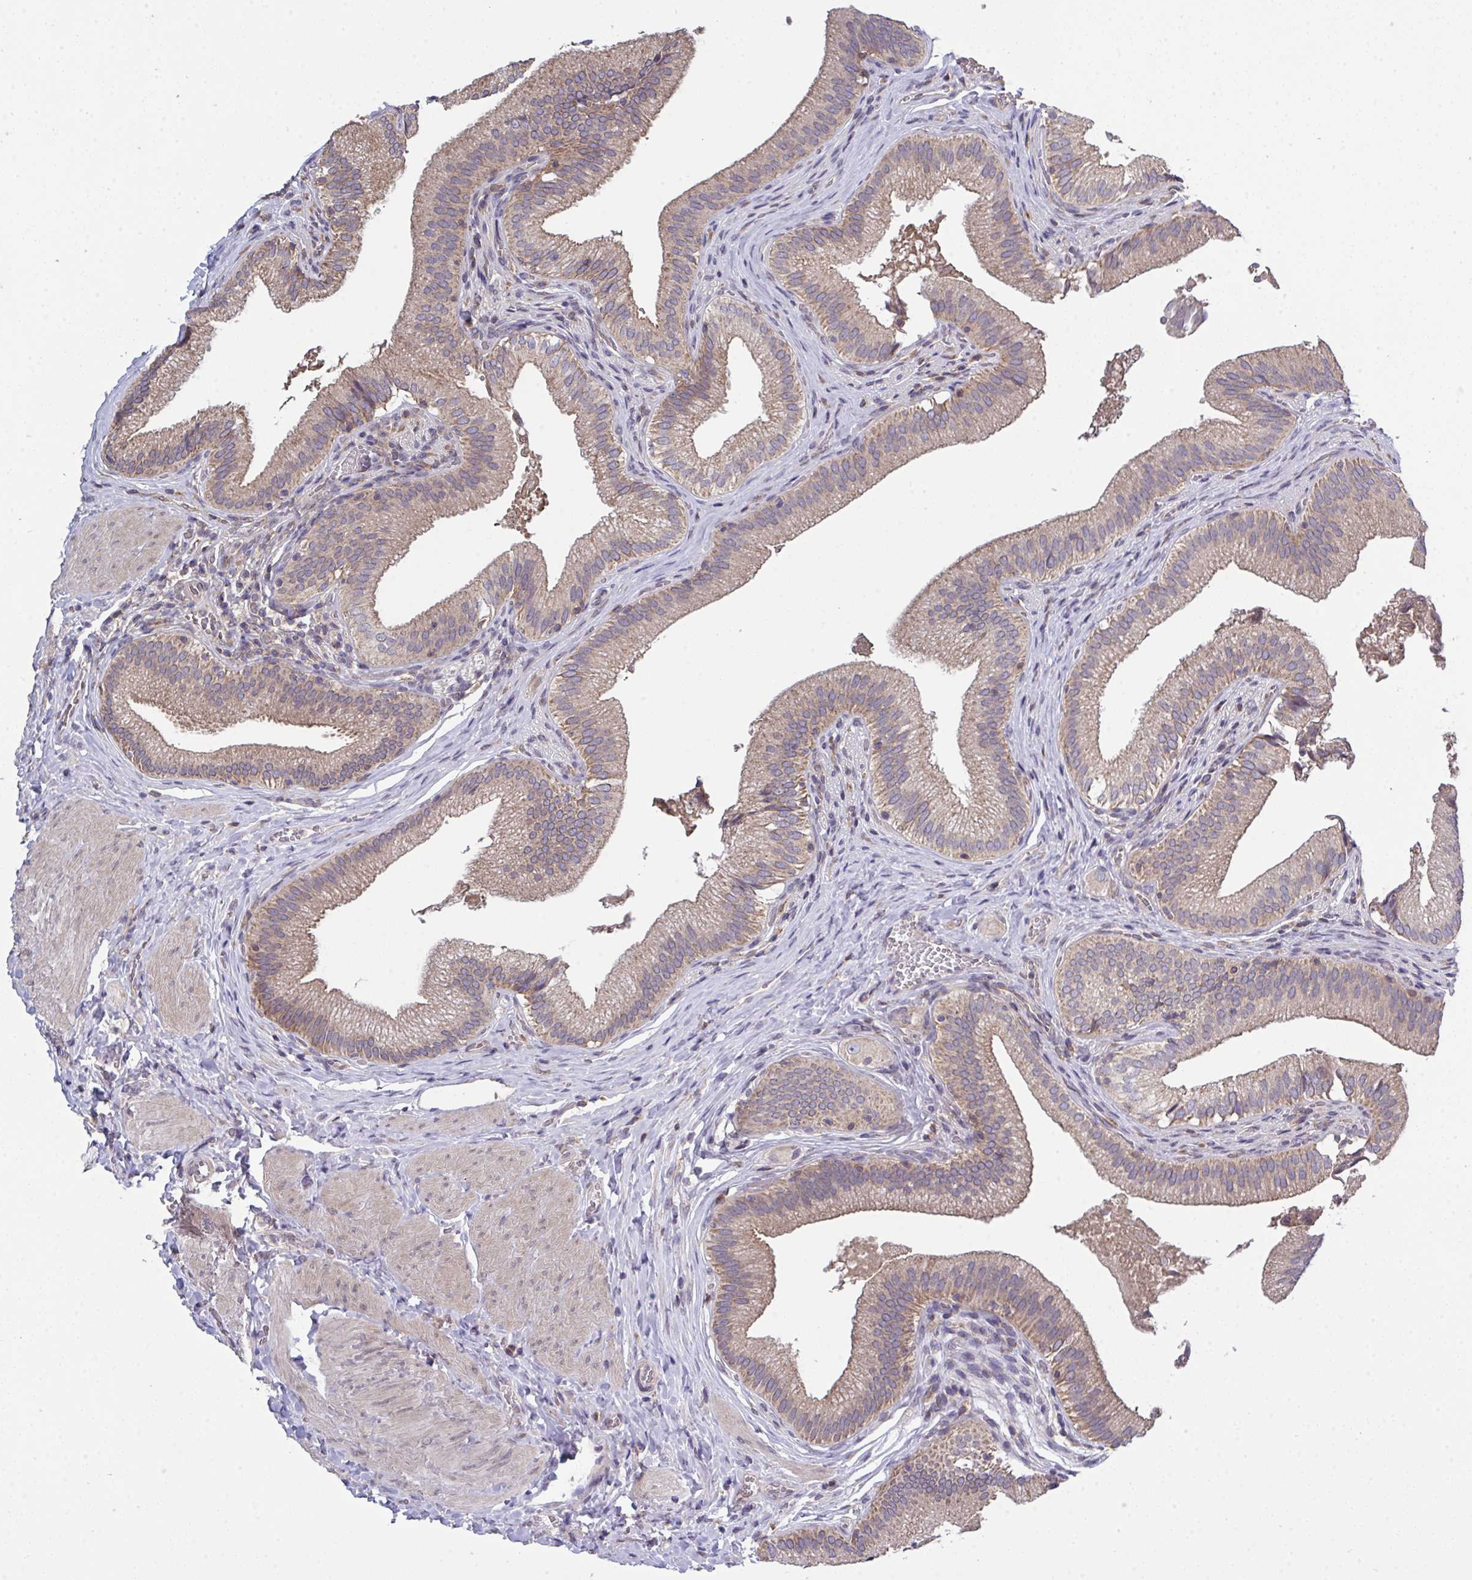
{"staining": {"intensity": "moderate", "quantity": "25%-75%", "location": "cytoplasmic/membranous"}, "tissue": "gallbladder", "cell_type": "Glandular cells", "image_type": "normal", "snomed": [{"axis": "morphology", "description": "Normal tissue, NOS"}, {"axis": "topography", "description": "Gallbladder"}, {"axis": "topography", "description": "Peripheral nerve tissue"}], "caption": "DAB immunohistochemical staining of unremarkable human gallbladder demonstrates moderate cytoplasmic/membranous protein positivity in about 25%-75% of glandular cells. (DAB (3,3'-diaminobenzidine) IHC, brown staining for protein, blue staining for nuclei).", "gene": "PPM1H", "patient": {"sex": "male", "age": 17}}